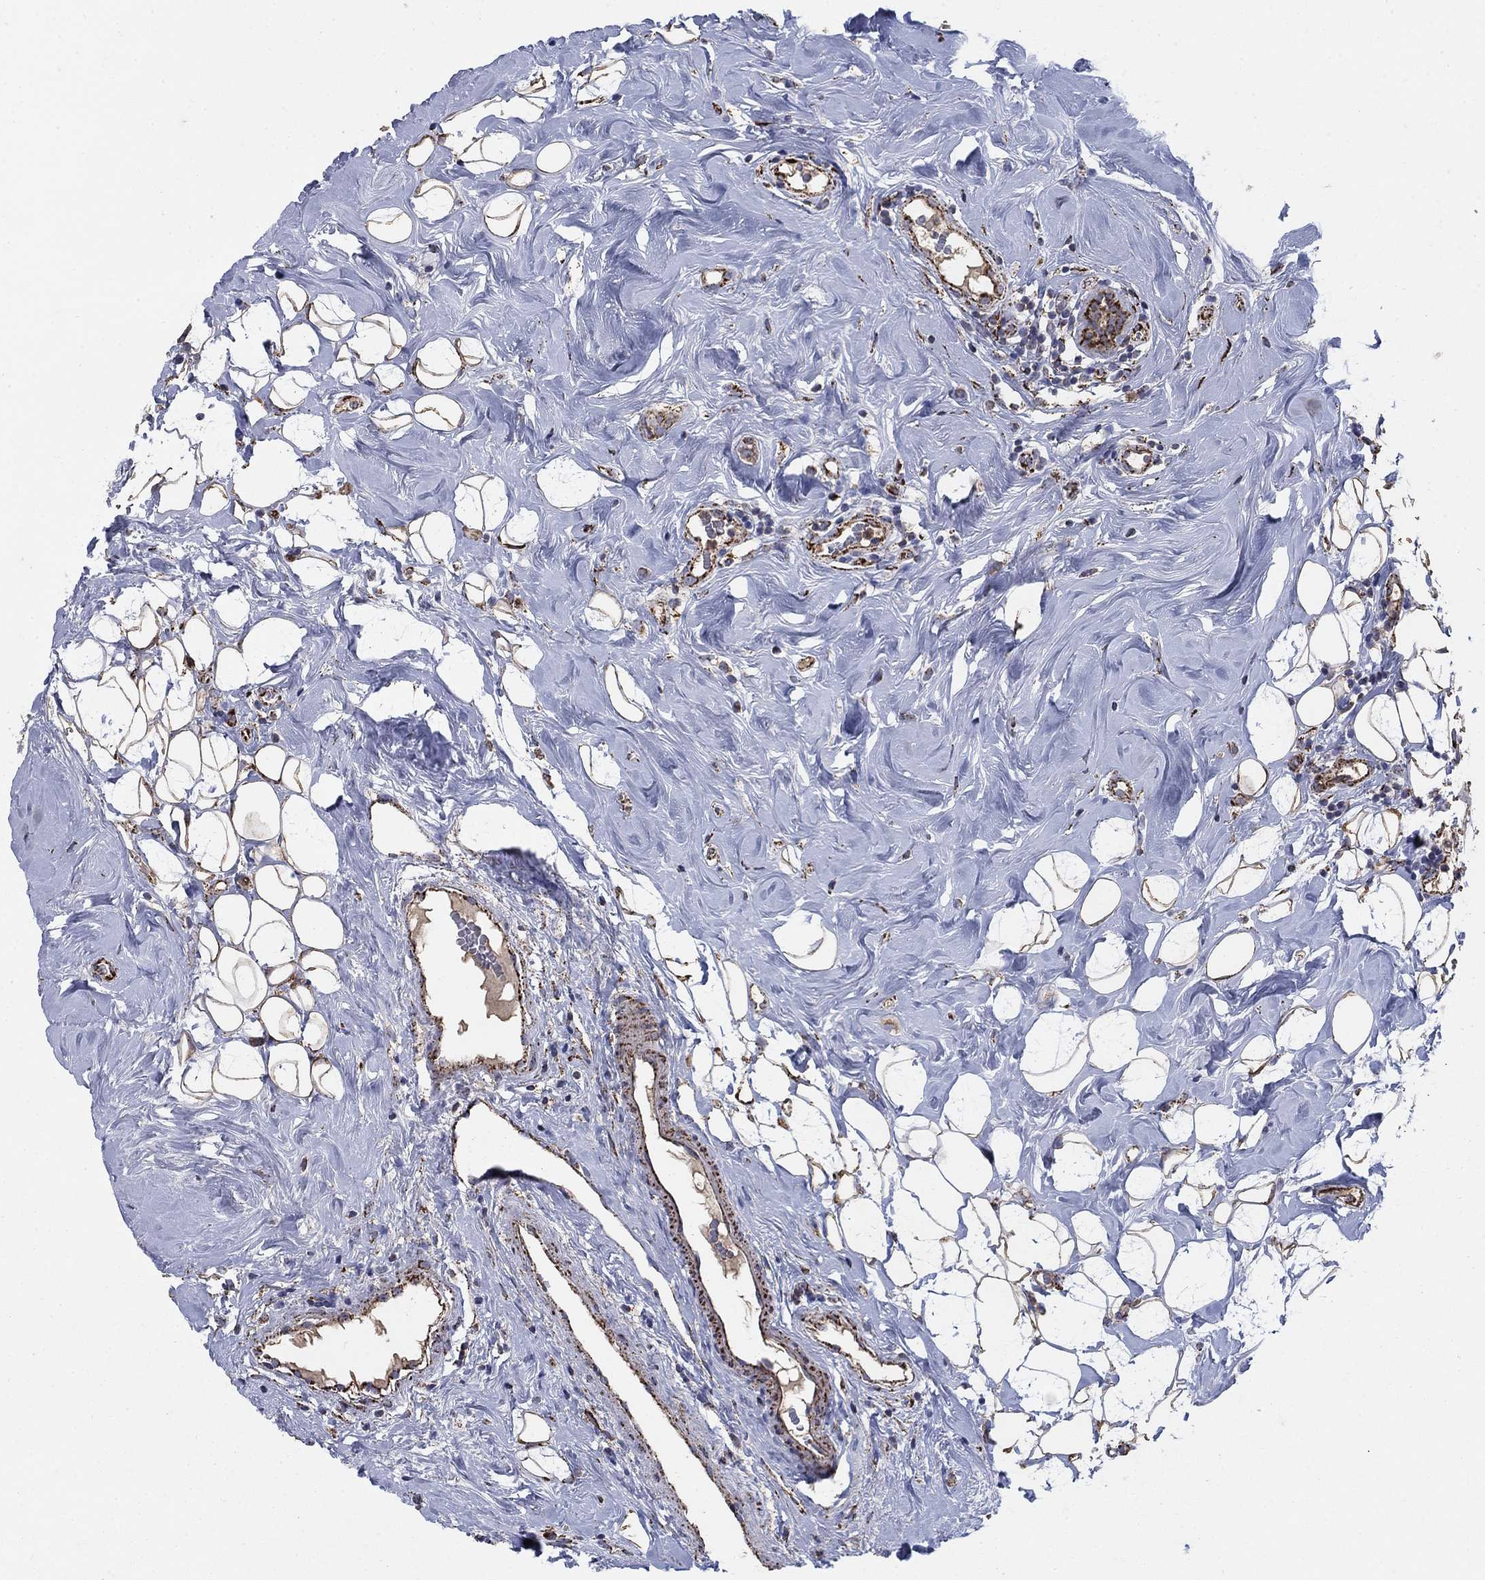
{"staining": {"intensity": "strong", "quantity": ">75%", "location": "cytoplasmic/membranous"}, "tissue": "breast cancer", "cell_type": "Tumor cells", "image_type": "cancer", "snomed": [{"axis": "morphology", "description": "Lobular carcinoma"}, {"axis": "topography", "description": "Breast"}], "caption": "Immunohistochemistry image of breast lobular carcinoma stained for a protein (brown), which exhibits high levels of strong cytoplasmic/membranous expression in about >75% of tumor cells.", "gene": "PNPLA2", "patient": {"sex": "female", "age": 49}}